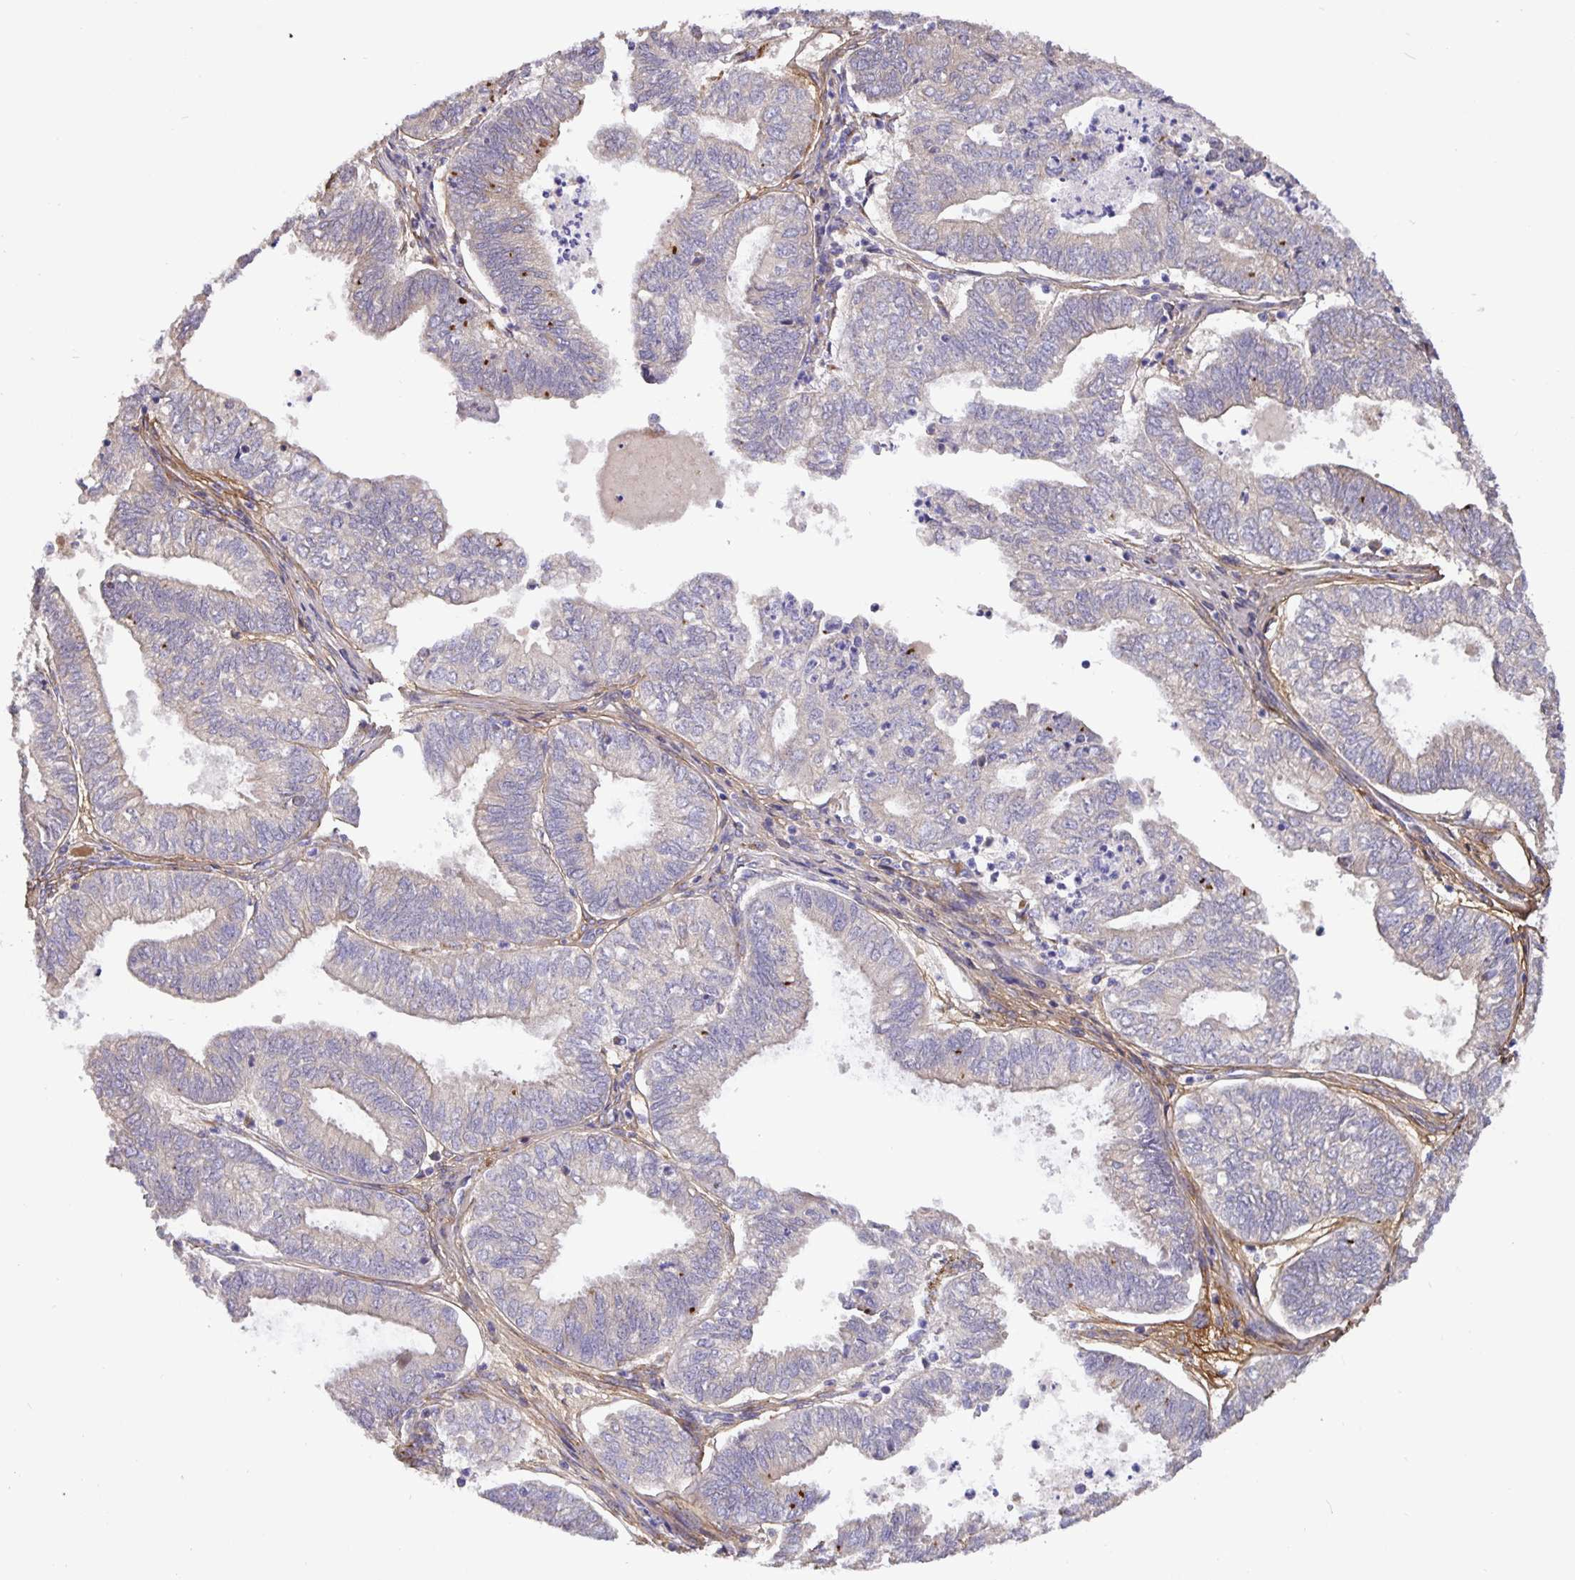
{"staining": {"intensity": "weak", "quantity": "25%-75%", "location": "cytoplasmic/membranous"}, "tissue": "ovarian cancer", "cell_type": "Tumor cells", "image_type": "cancer", "snomed": [{"axis": "morphology", "description": "Carcinoma, endometroid"}, {"axis": "topography", "description": "Ovary"}], "caption": "A photomicrograph of endometroid carcinoma (ovarian) stained for a protein demonstrates weak cytoplasmic/membranous brown staining in tumor cells.", "gene": "EML6", "patient": {"sex": "female", "age": 64}}